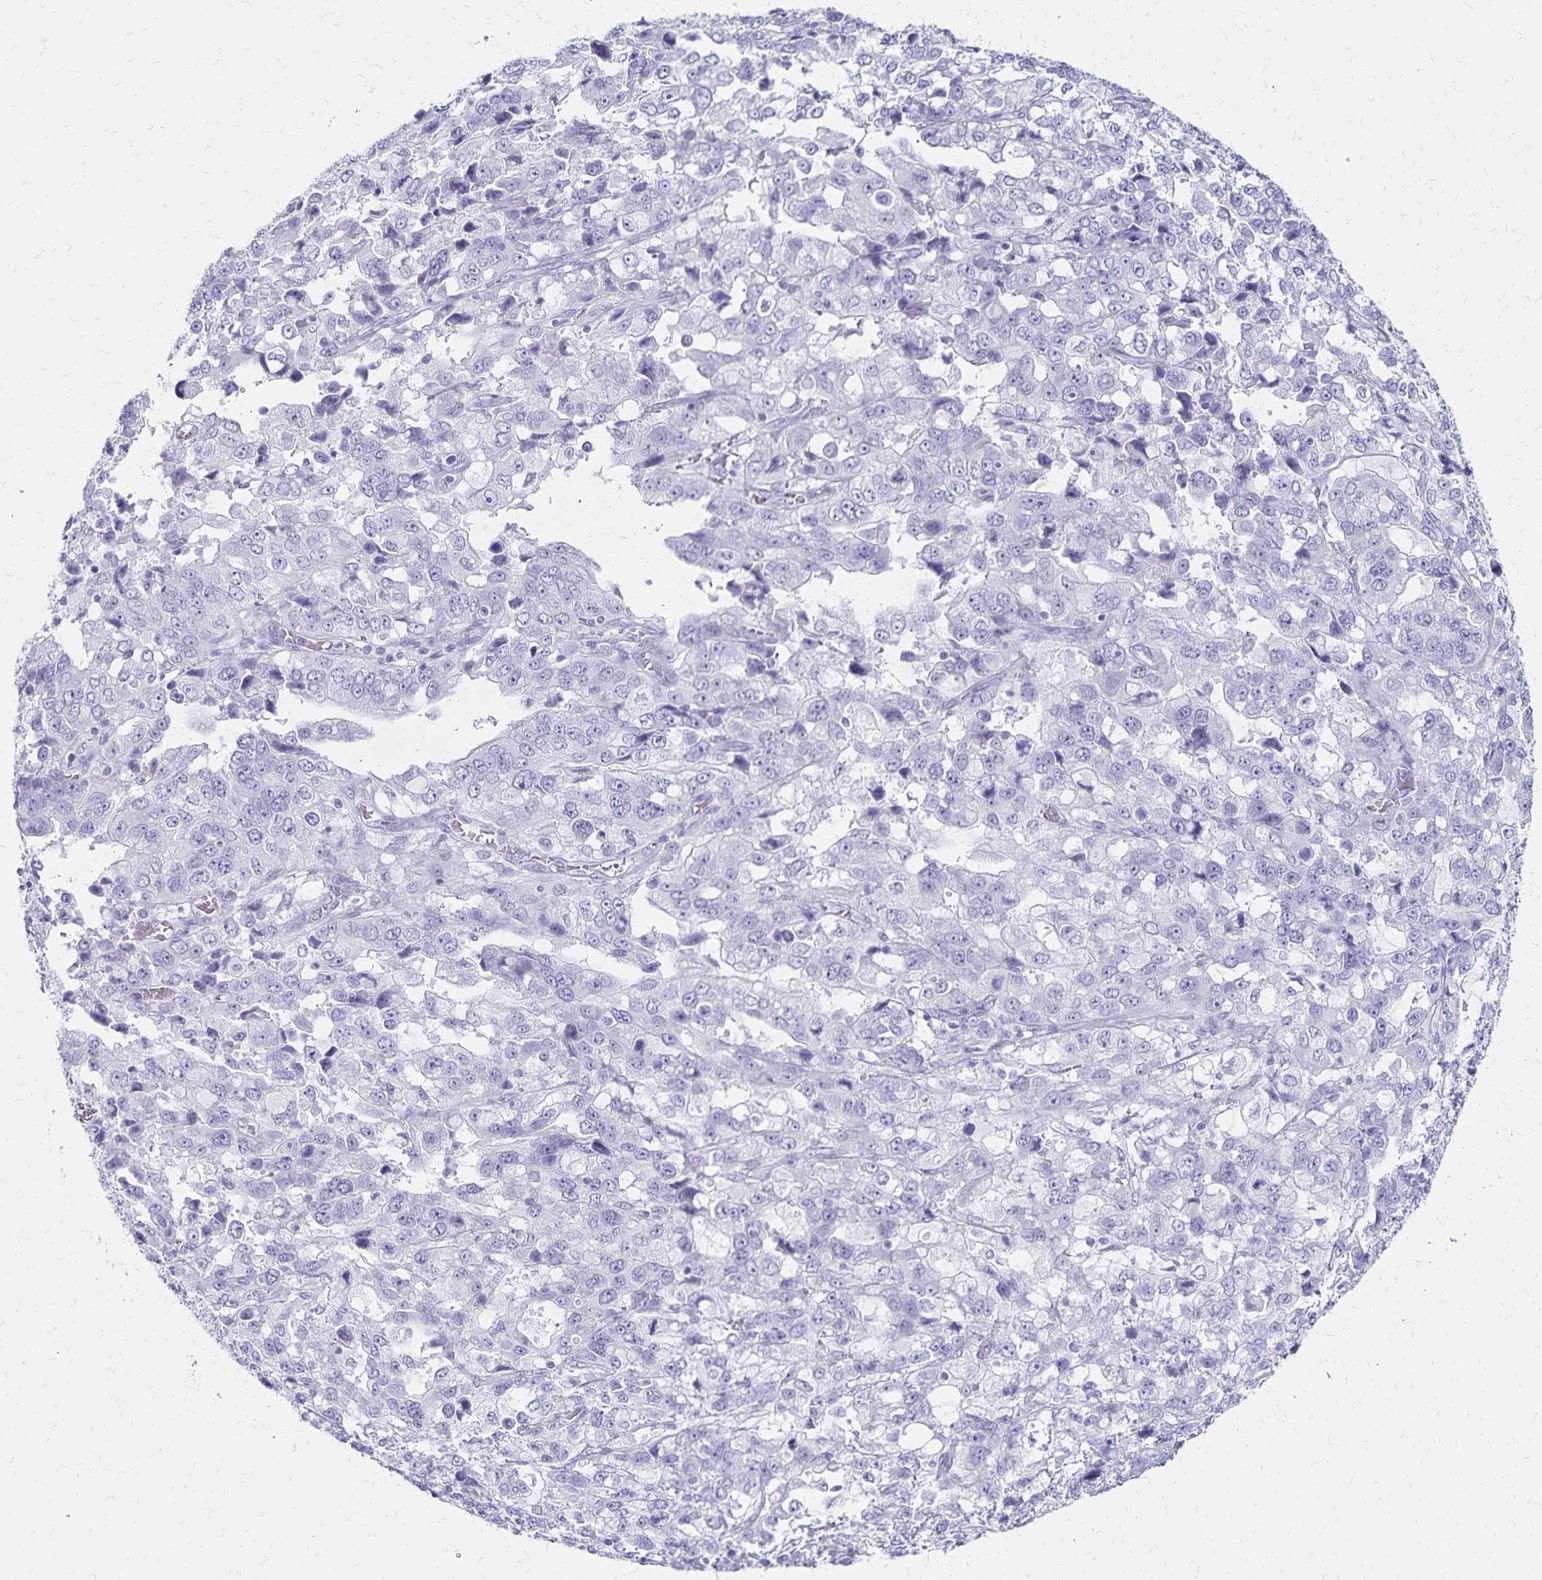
{"staining": {"intensity": "negative", "quantity": "none", "location": "none"}, "tissue": "stomach cancer", "cell_type": "Tumor cells", "image_type": "cancer", "snomed": [{"axis": "morphology", "description": "Adenocarcinoma, NOS"}, {"axis": "topography", "description": "Stomach, upper"}], "caption": "IHC photomicrograph of neoplastic tissue: stomach cancer (adenocarcinoma) stained with DAB (3,3'-diaminobenzidine) reveals no significant protein positivity in tumor cells.", "gene": "GIP", "patient": {"sex": "female", "age": 81}}